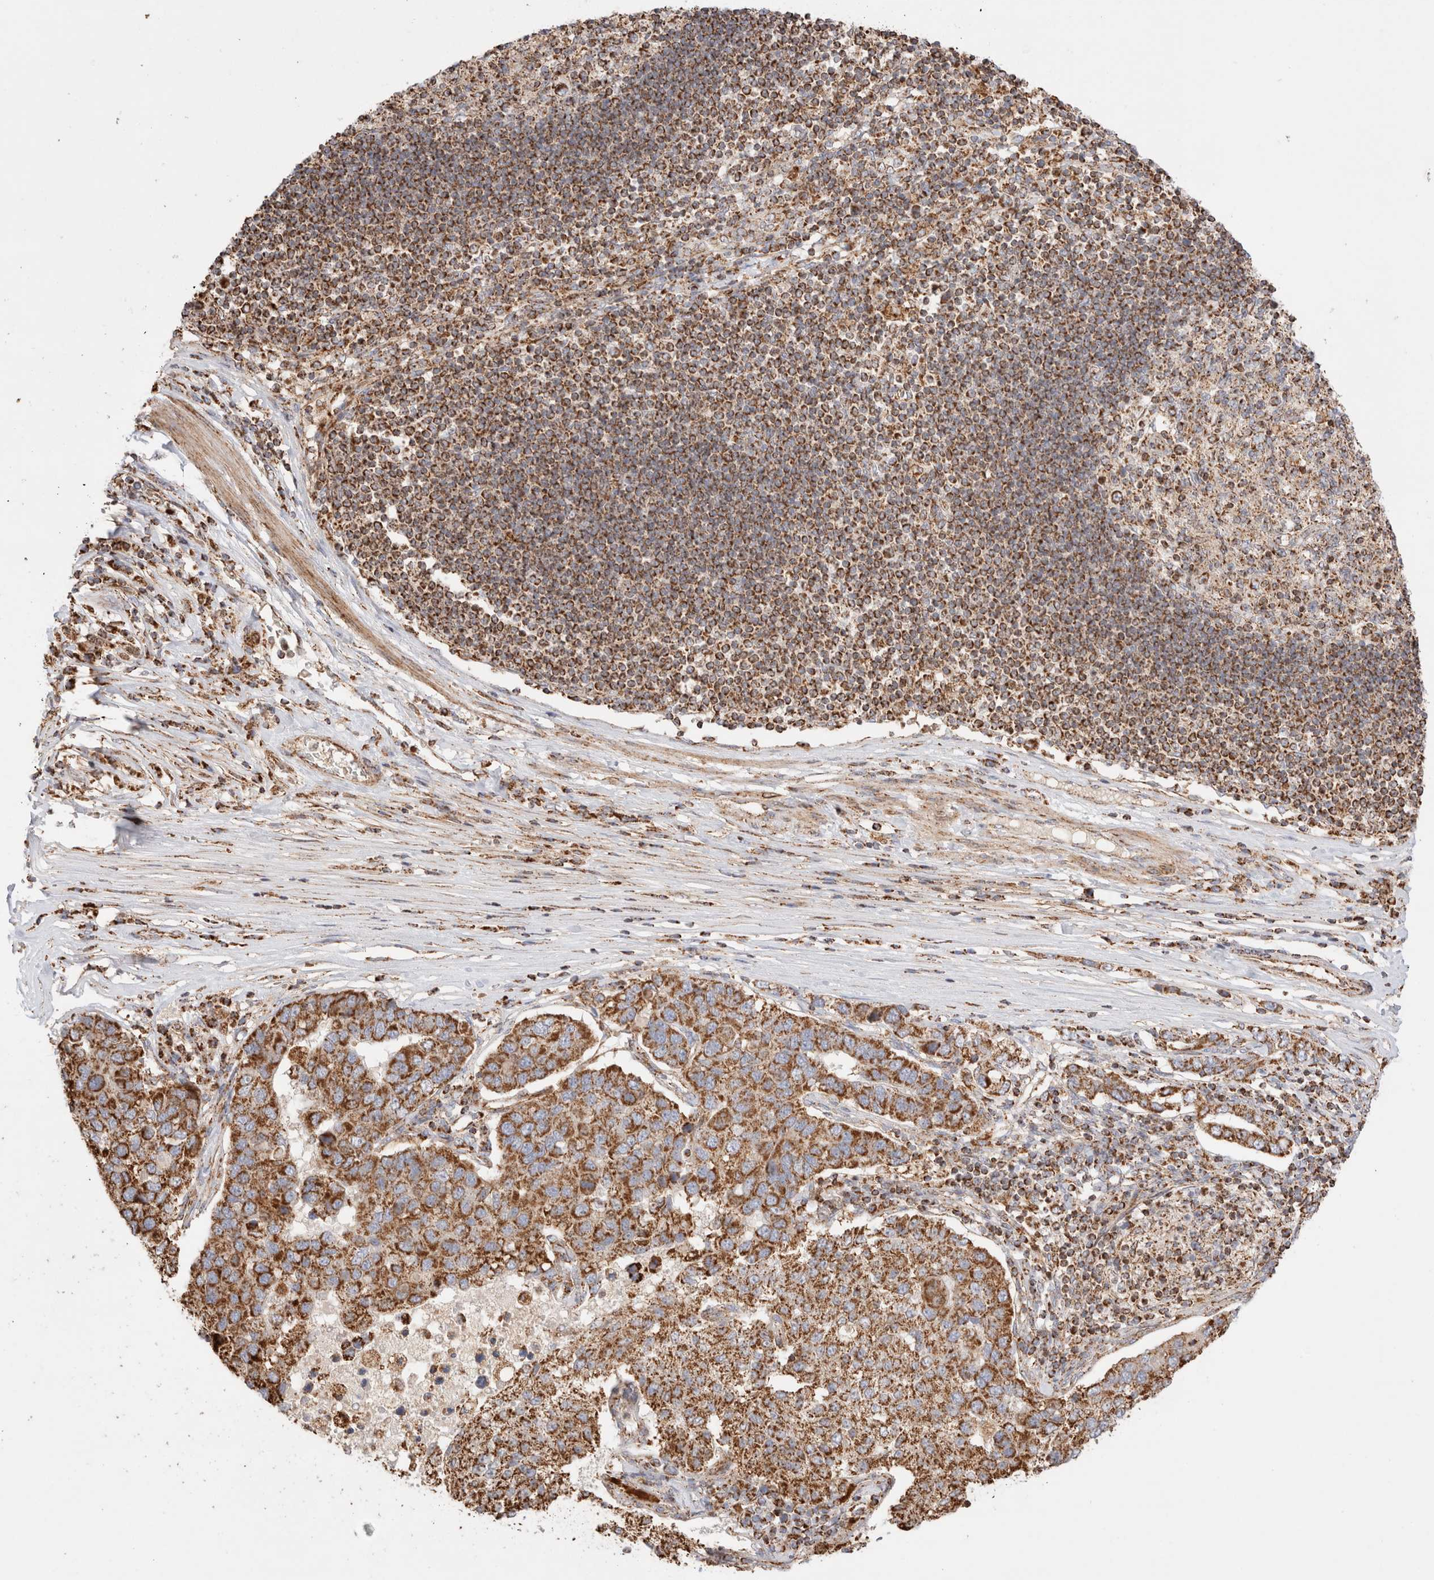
{"staining": {"intensity": "moderate", "quantity": ">75%", "location": "cytoplasmic/membranous"}, "tissue": "pancreatic cancer", "cell_type": "Tumor cells", "image_type": "cancer", "snomed": [{"axis": "morphology", "description": "Adenocarcinoma, NOS"}, {"axis": "topography", "description": "Pancreas"}], "caption": "IHC of human pancreatic cancer (adenocarcinoma) exhibits medium levels of moderate cytoplasmic/membranous positivity in approximately >75% of tumor cells. (IHC, brightfield microscopy, high magnification).", "gene": "TMPPE", "patient": {"sex": "female", "age": 61}}